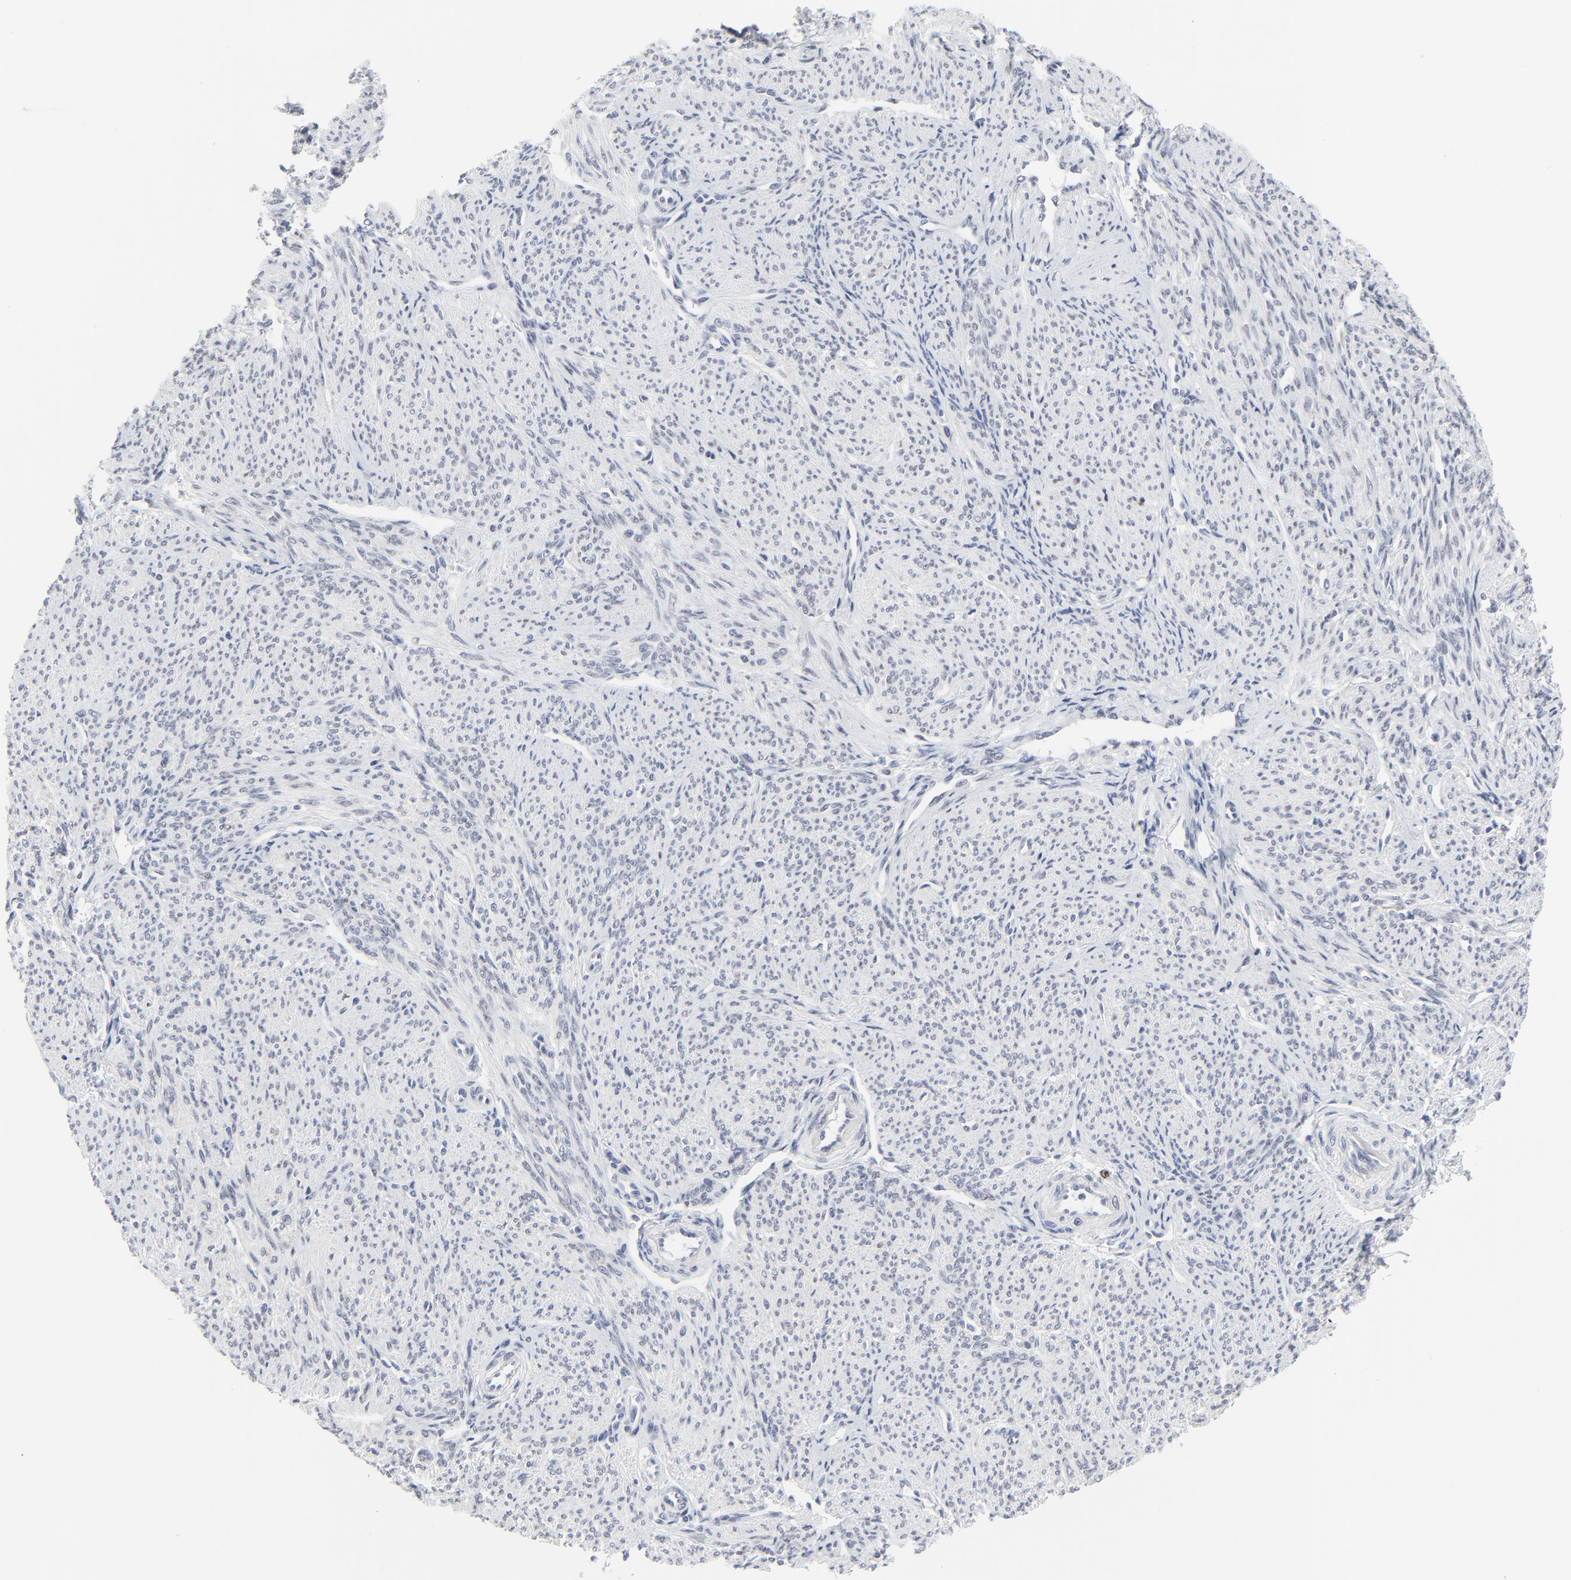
{"staining": {"intensity": "negative", "quantity": "none", "location": "none"}, "tissue": "smooth muscle", "cell_type": "Smooth muscle cells", "image_type": "normal", "snomed": [{"axis": "morphology", "description": "Normal tissue, NOS"}, {"axis": "topography", "description": "Smooth muscle"}], "caption": "IHC histopathology image of benign smooth muscle stained for a protein (brown), which shows no staining in smooth muscle cells.", "gene": "ZNF589", "patient": {"sex": "female", "age": 65}}